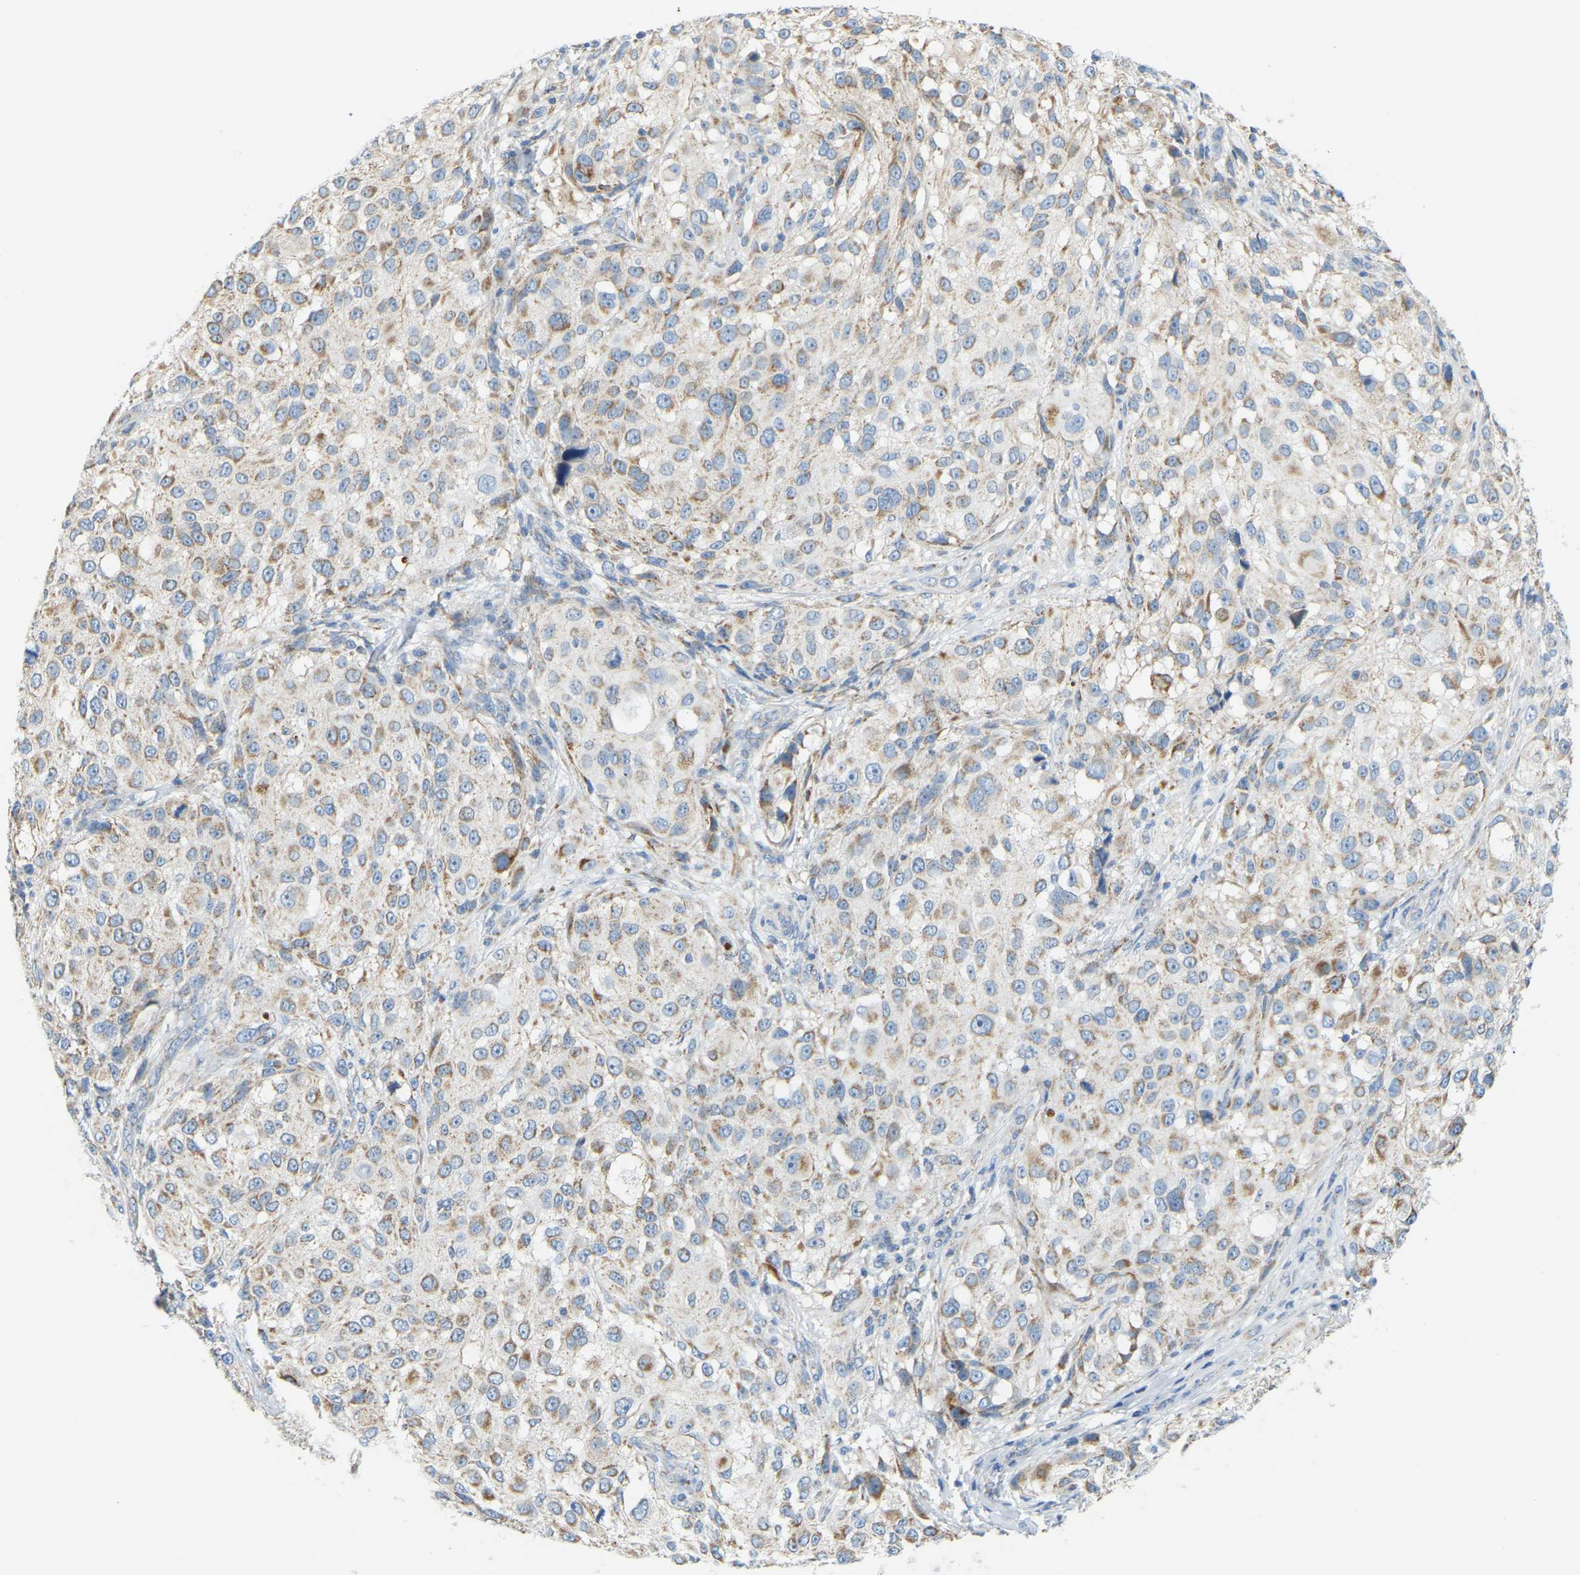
{"staining": {"intensity": "weak", "quantity": "25%-75%", "location": "cytoplasmic/membranous"}, "tissue": "melanoma", "cell_type": "Tumor cells", "image_type": "cancer", "snomed": [{"axis": "morphology", "description": "Necrosis, NOS"}, {"axis": "morphology", "description": "Malignant melanoma, NOS"}, {"axis": "topography", "description": "Skin"}], "caption": "Weak cytoplasmic/membranous expression for a protein is seen in about 25%-75% of tumor cells of melanoma using immunohistochemistry (IHC).", "gene": "GDA", "patient": {"sex": "female", "age": 87}}